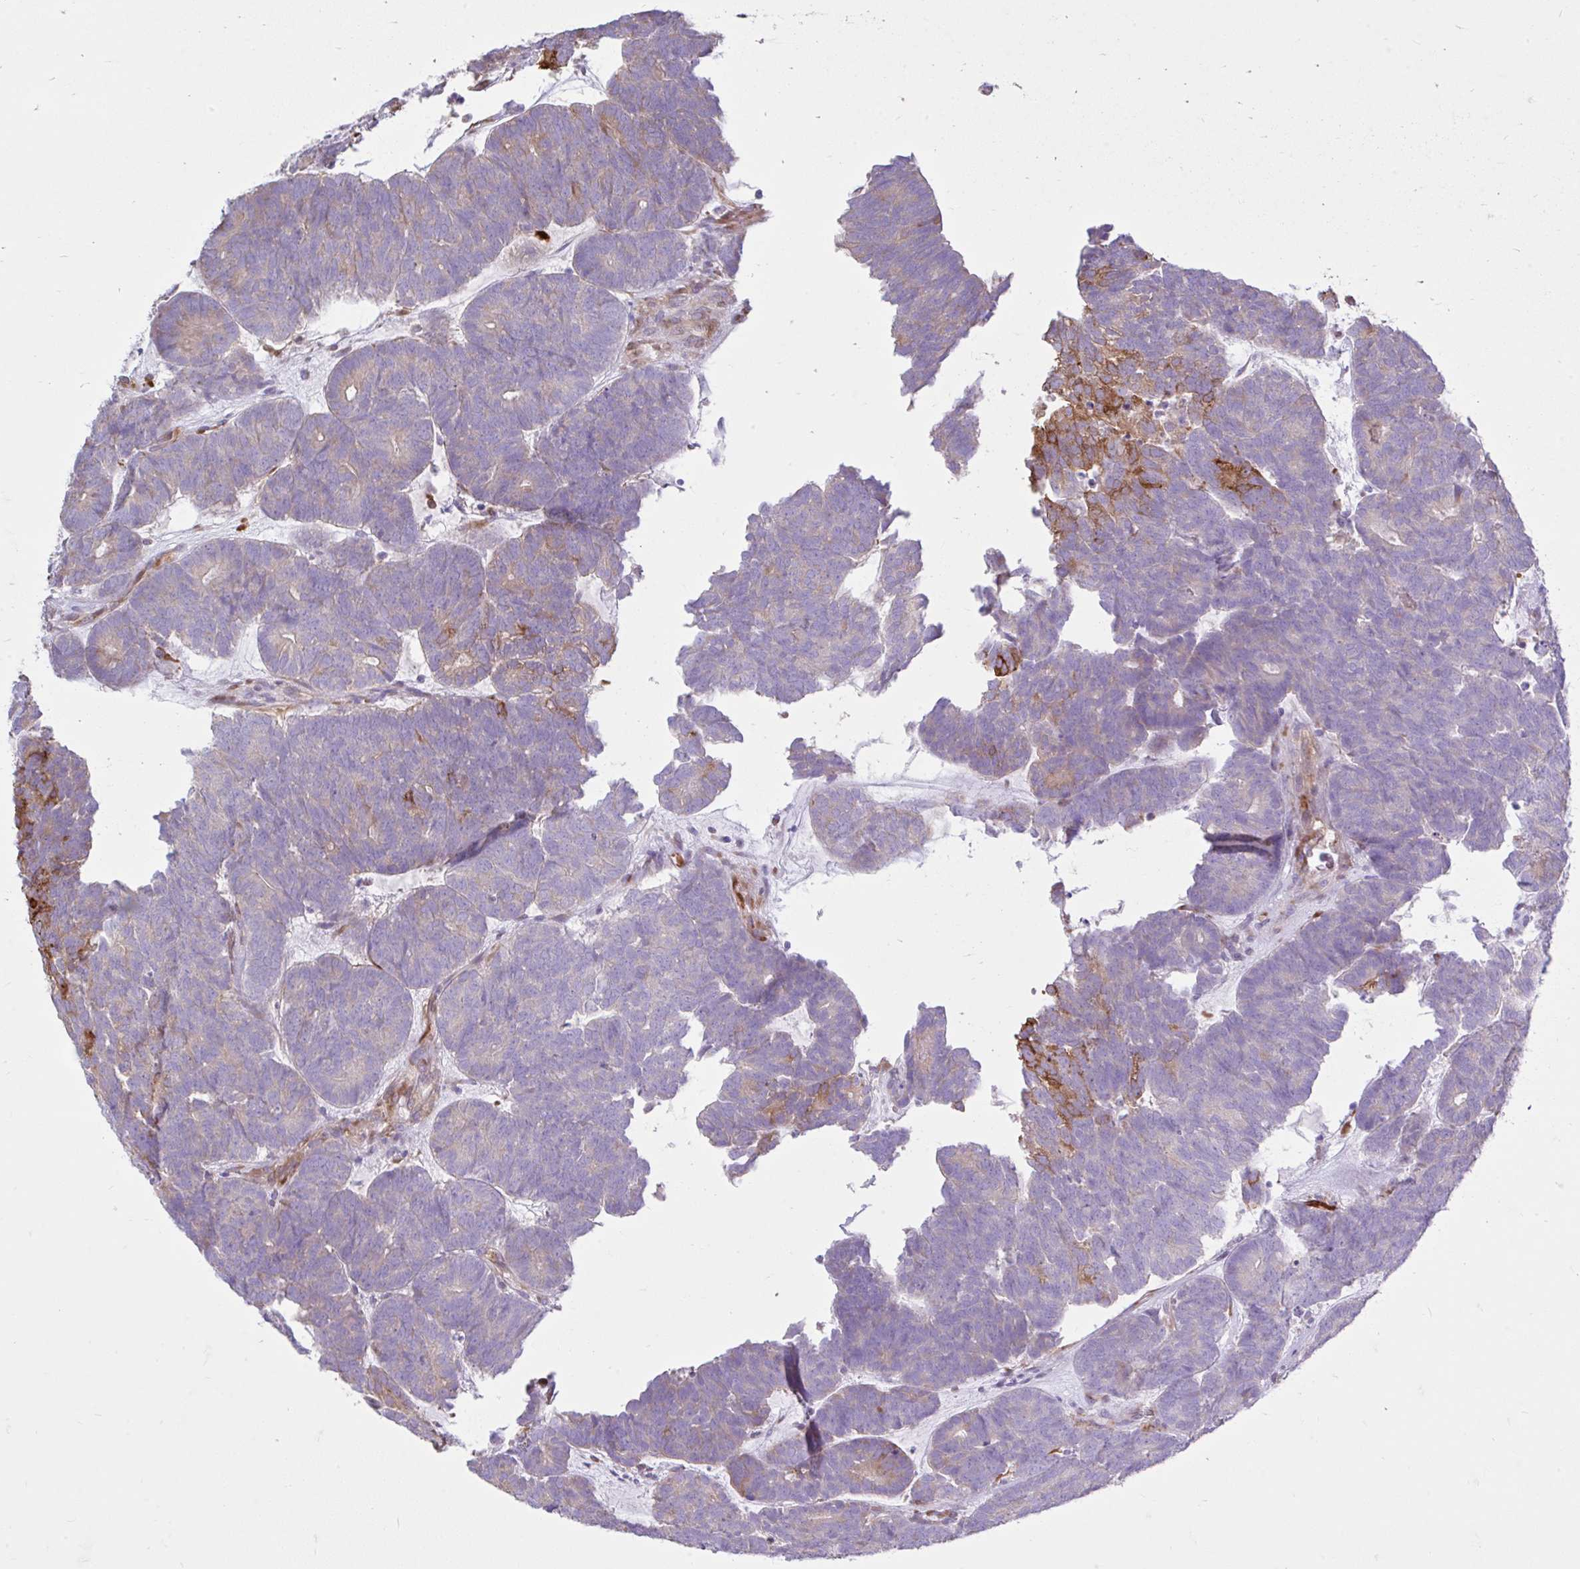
{"staining": {"intensity": "moderate", "quantity": "<25%", "location": "cytoplasmic/membranous"}, "tissue": "head and neck cancer", "cell_type": "Tumor cells", "image_type": "cancer", "snomed": [{"axis": "morphology", "description": "Adenocarcinoma, NOS"}, {"axis": "topography", "description": "Head-Neck"}], "caption": "Immunohistochemistry (IHC) image of human adenocarcinoma (head and neck) stained for a protein (brown), which exhibits low levels of moderate cytoplasmic/membranous expression in approximately <25% of tumor cells.", "gene": "EEF1A2", "patient": {"sex": "female", "age": 81}}